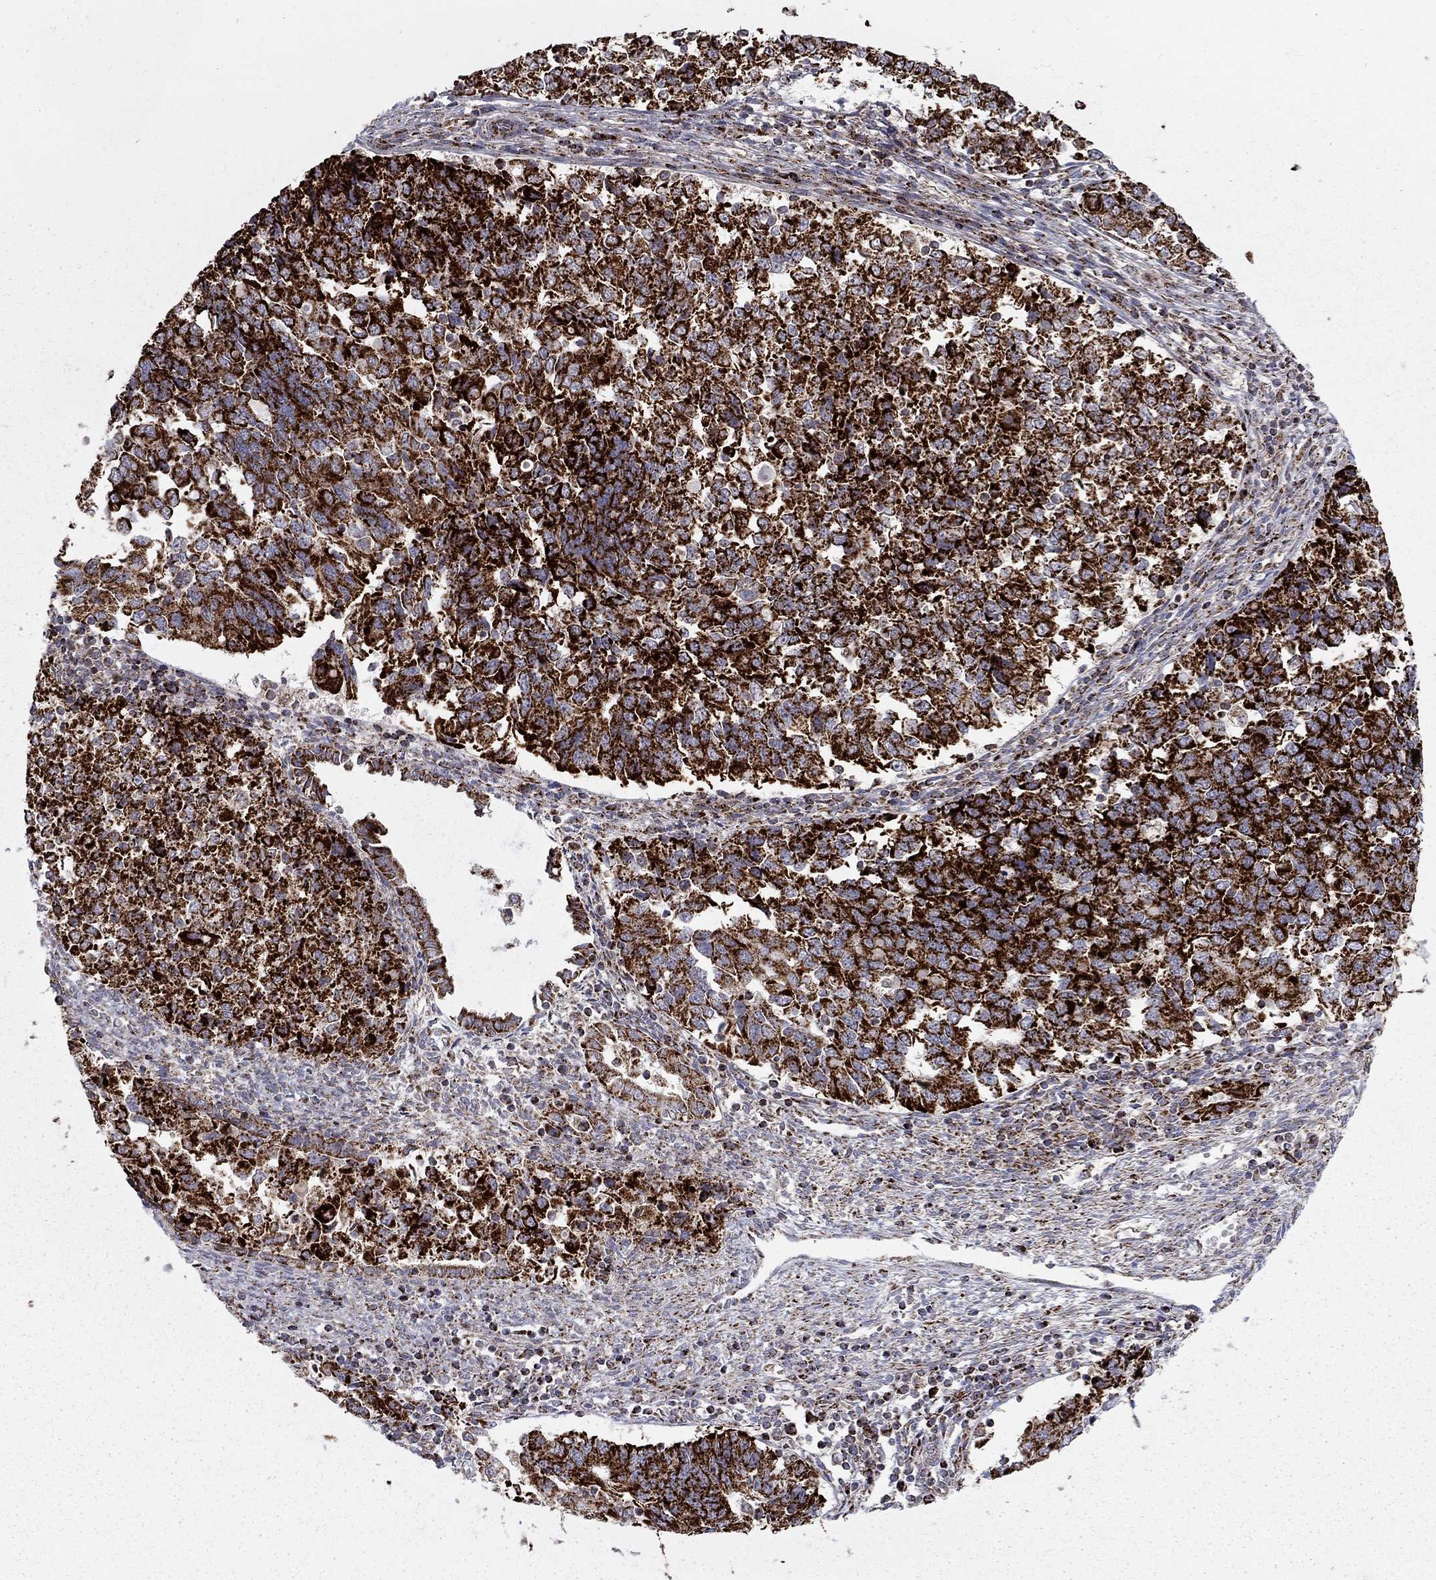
{"staining": {"intensity": "strong", "quantity": ">75%", "location": "cytoplasmic/membranous"}, "tissue": "endometrial cancer", "cell_type": "Tumor cells", "image_type": "cancer", "snomed": [{"axis": "morphology", "description": "Adenocarcinoma, NOS"}, {"axis": "topography", "description": "Endometrium"}], "caption": "Adenocarcinoma (endometrial) stained with immunohistochemistry reveals strong cytoplasmic/membranous expression in approximately >75% of tumor cells.", "gene": "ALDH1B1", "patient": {"sex": "female", "age": 43}}